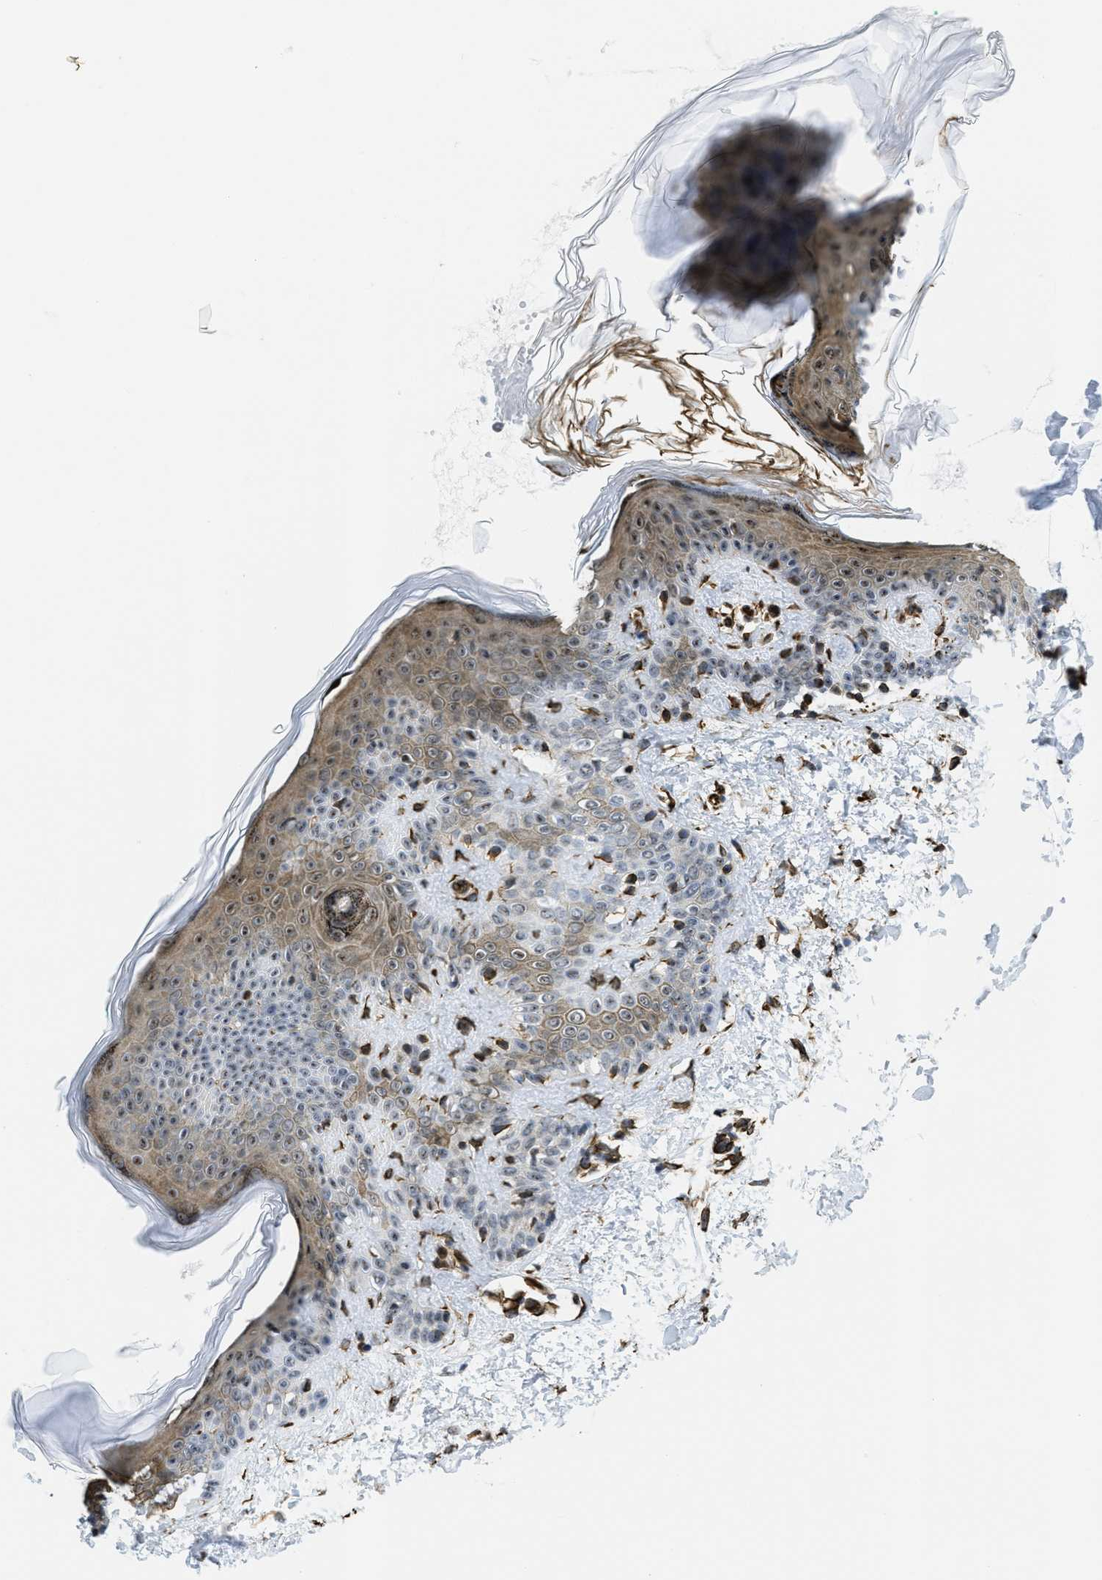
{"staining": {"intensity": "strong", "quantity": ">75%", "location": "cytoplasmic/membranous,nuclear"}, "tissue": "skin", "cell_type": "Fibroblasts", "image_type": "normal", "snomed": [{"axis": "morphology", "description": "Normal tissue, NOS"}, {"axis": "topography", "description": "Skin"}], "caption": "IHC of unremarkable skin shows high levels of strong cytoplasmic/membranous,nuclear positivity in approximately >75% of fibroblasts. (DAB IHC, brown staining for protein, blue staining for nuclei).", "gene": "LRRC8B", "patient": {"sex": "male", "age": 30}}